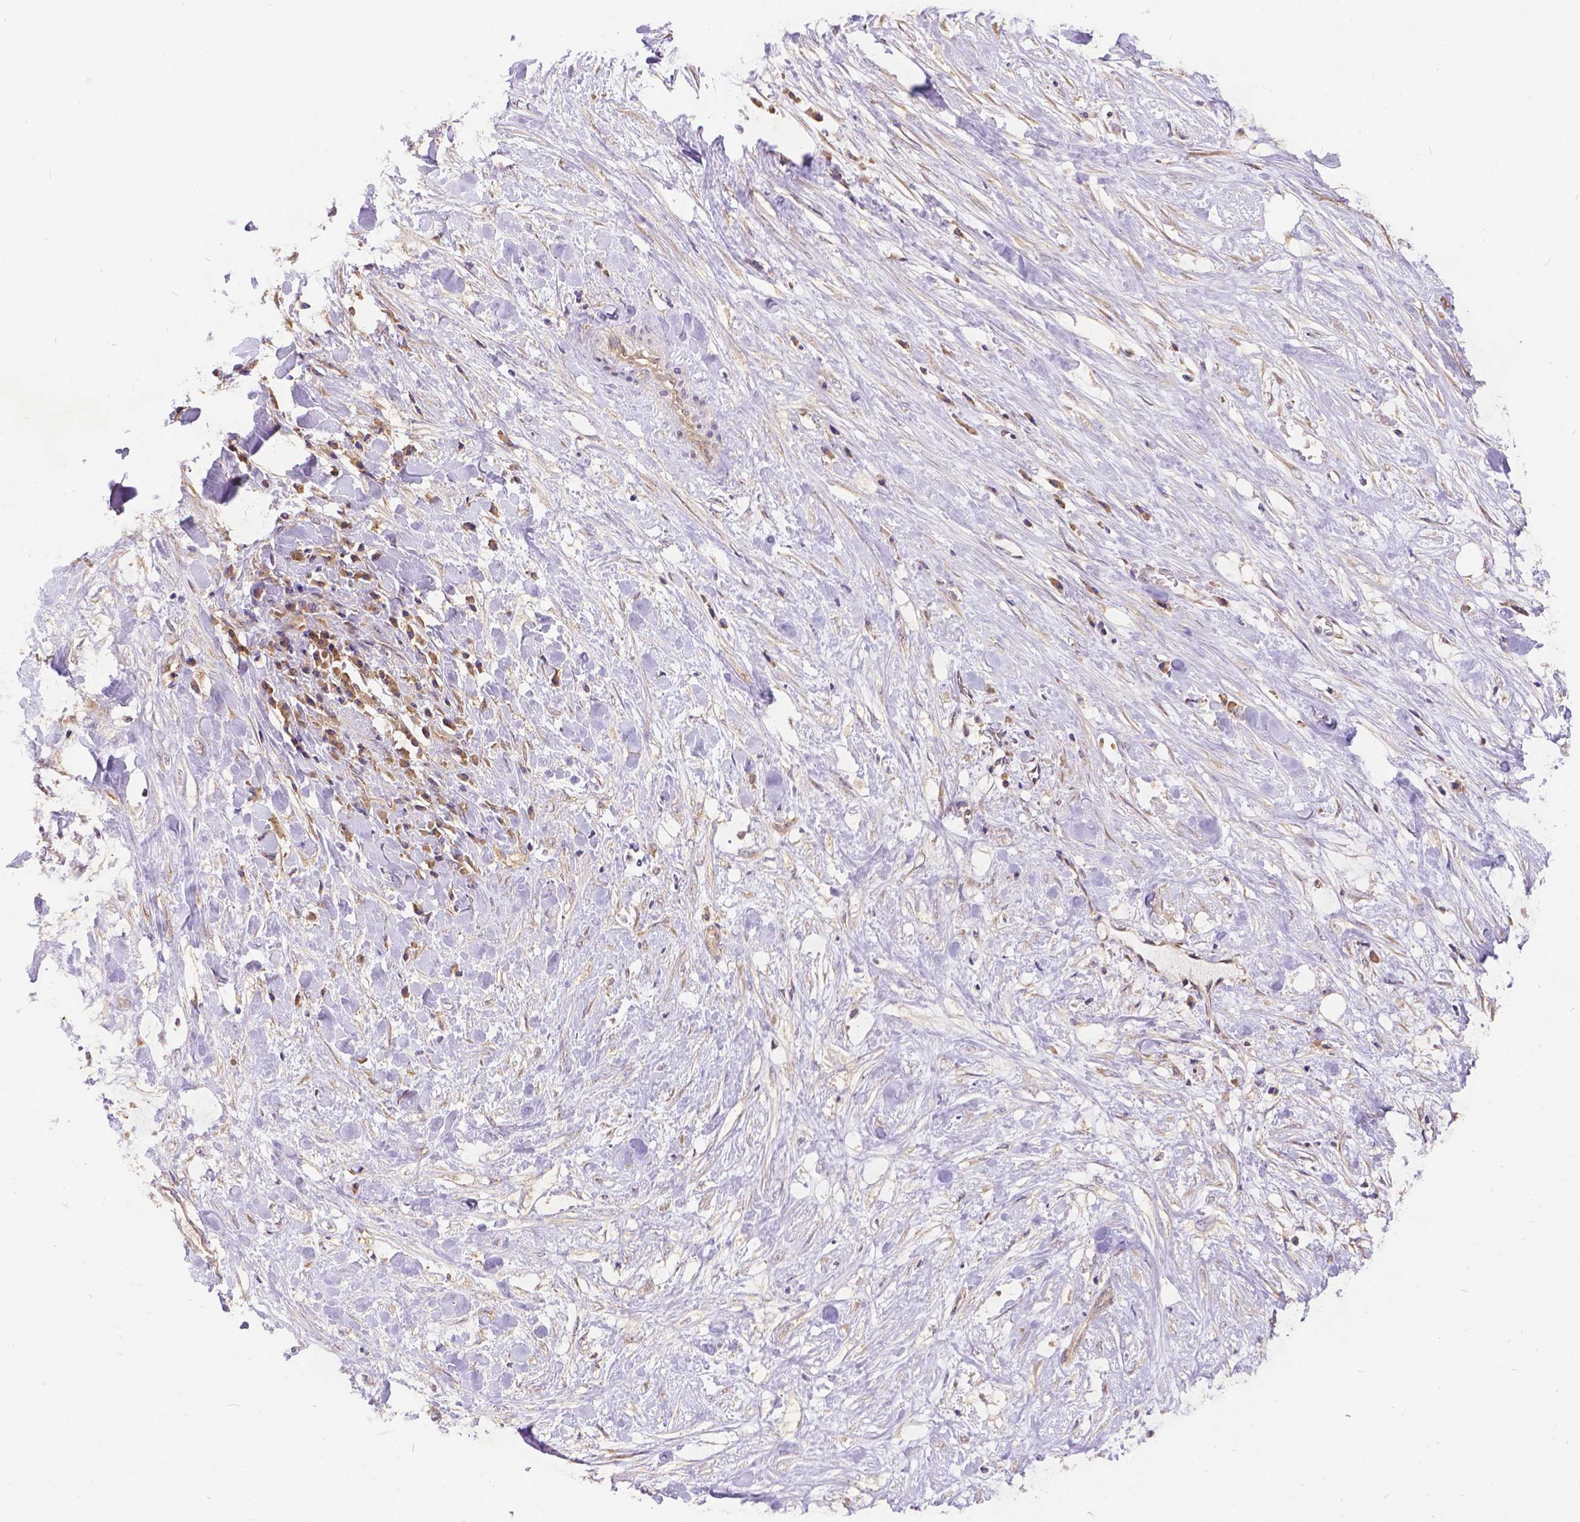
{"staining": {"intensity": "moderate", "quantity": ">75%", "location": "cytoplasmic/membranous"}, "tissue": "liver cancer", "cell_type": "Tumor cells", "image_type": "cancer", "snomed": [{"axis": "morphology", "description": "Cholangiocarcinoma"}, {"axis": "topography", "description": "Liver"}], "caption": "Immunohistochemical staining of human liver cholangiocarcinoma reveals moderate cytoplasmic/membranous protein expression in about >75% of tumor cells. (brown staining indicates protein expression, while blue staining denotes nuclei).", "gene": "DENND6A", "patient": {"sex": "female", "age": 73}}